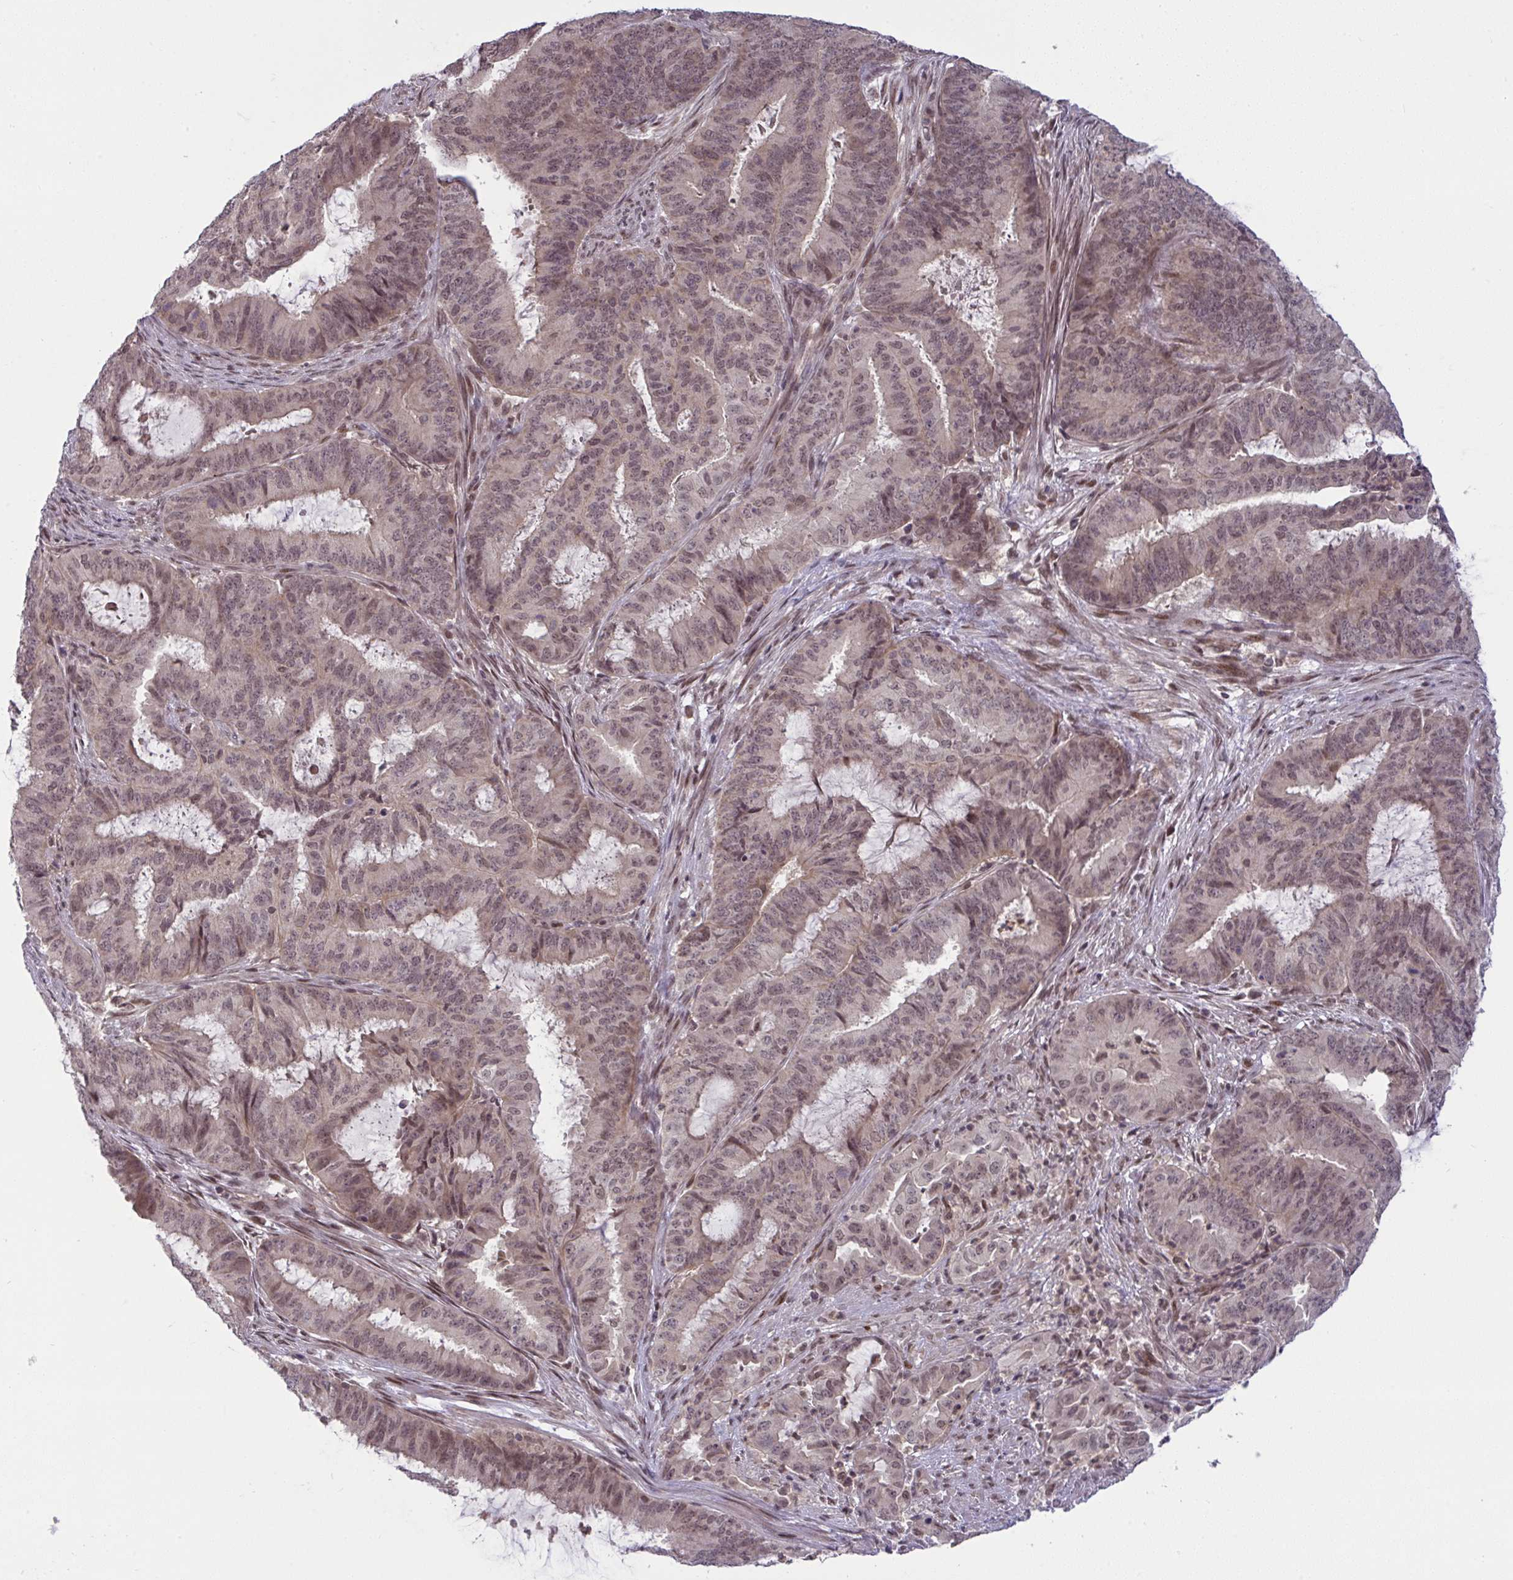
{"staining": {"intensity": "moderate", "quantity": ">75%", "location": "cytoplasmic/membranous,nuclear"}, "tissue": "endometrial cancer", "cell_type": "Tumor cells", "image_type": "cancer", "snomed": [{"axis": "morphology", "description": "Adenocarcinoma, NOS"}, {"axis": "topography", "description": "Endometrium"}], "caption": "Moderate cytoplasmic/membranous and nuclear protein positivity is present in about >75% of tumor cells in endometrial cancer (adenocarcinoma).", "gene": "KLF2", "patient": {"sex": "female", "age": 51}}